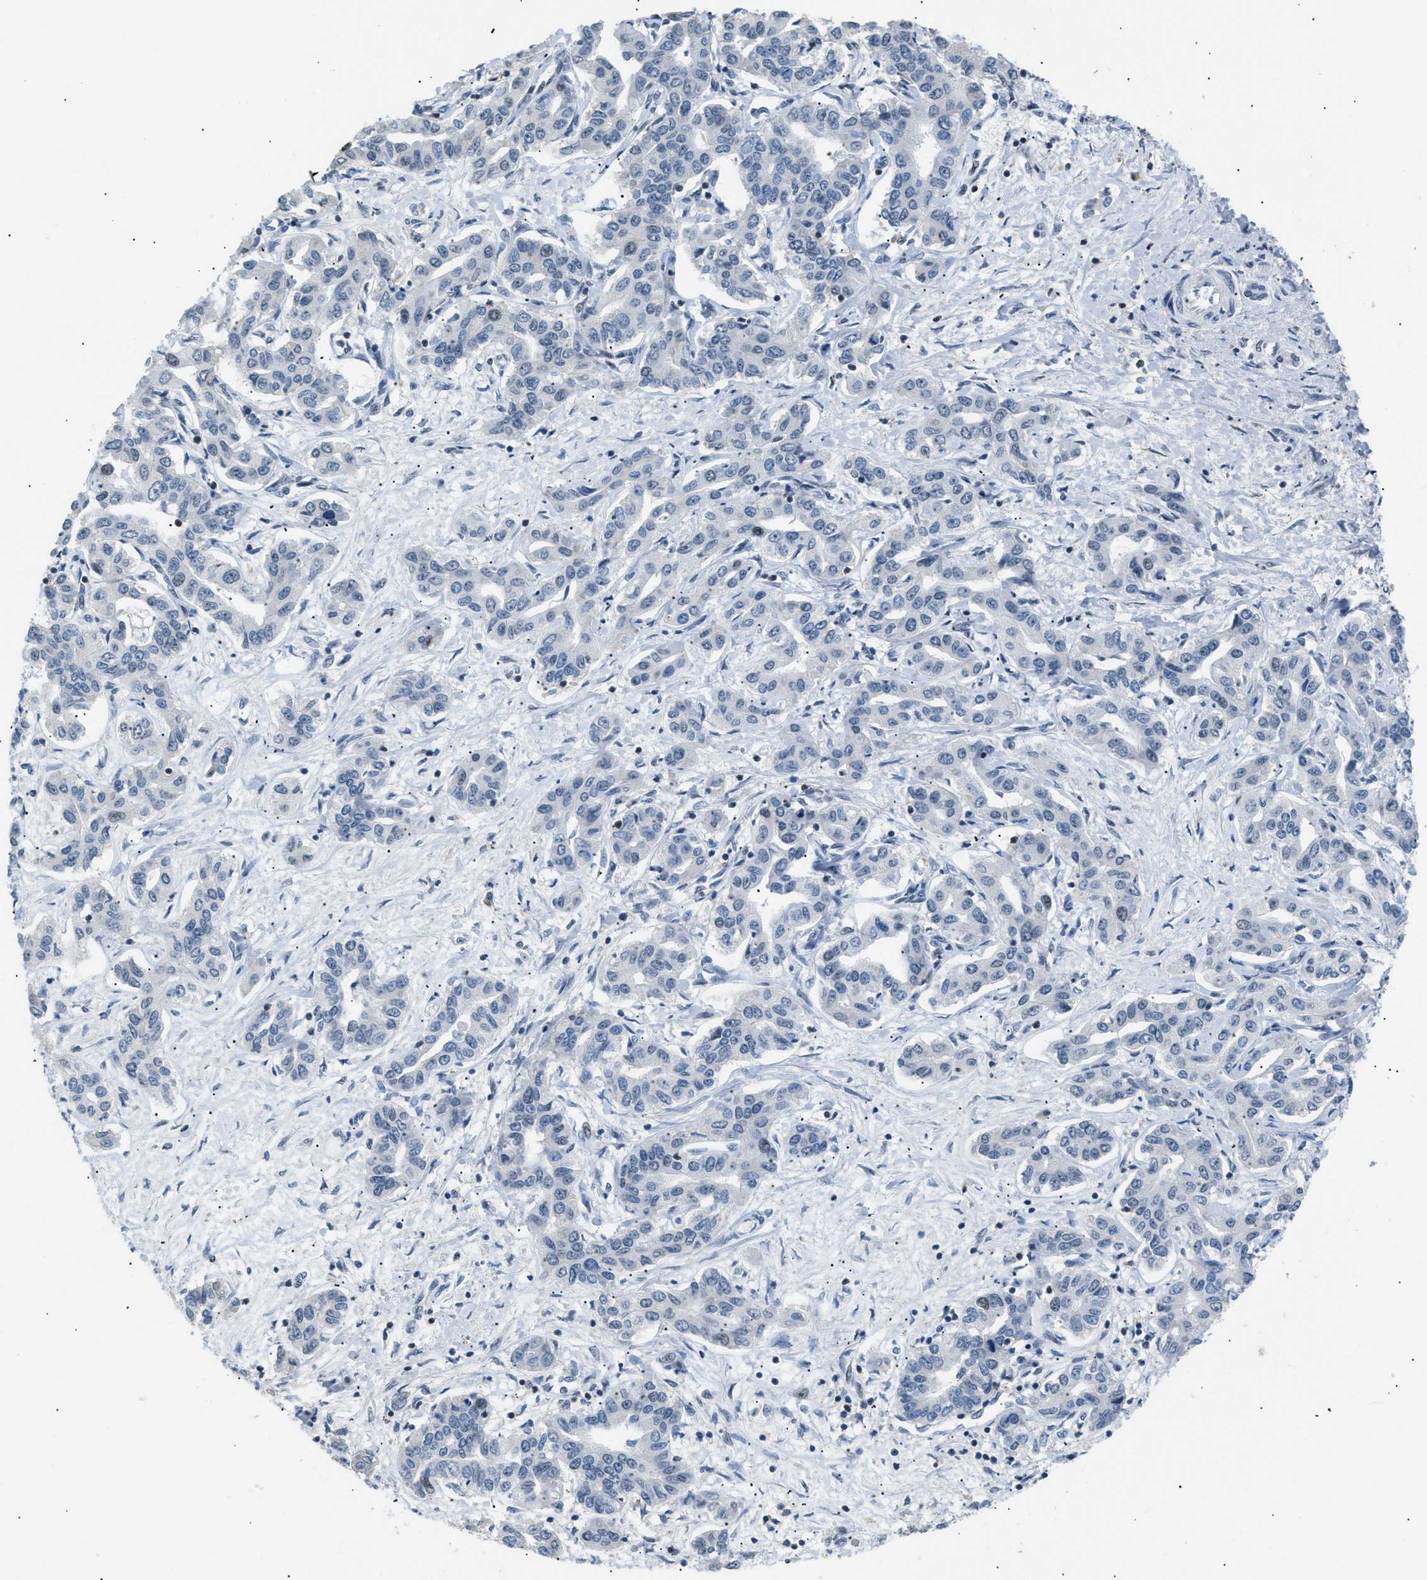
{"staining": {"intensity": "negative", "quantity": "none", "location": "none"}, "tissue": "liver cancer", "cell_type": "Tumor cells", "image_type": "cancer", "snomed": [{"axis": "morphology", "description": "Cholangiocarcinoma"}, {"axis": "topography", "description": "Liver"}], "caption": "A histopathology image of liver cholangiocarcinoma stained for a protein reveals no brown staining in tumor cells.", "gene": "KCNC3", "patient": {"sex": "male", "age": 59}}